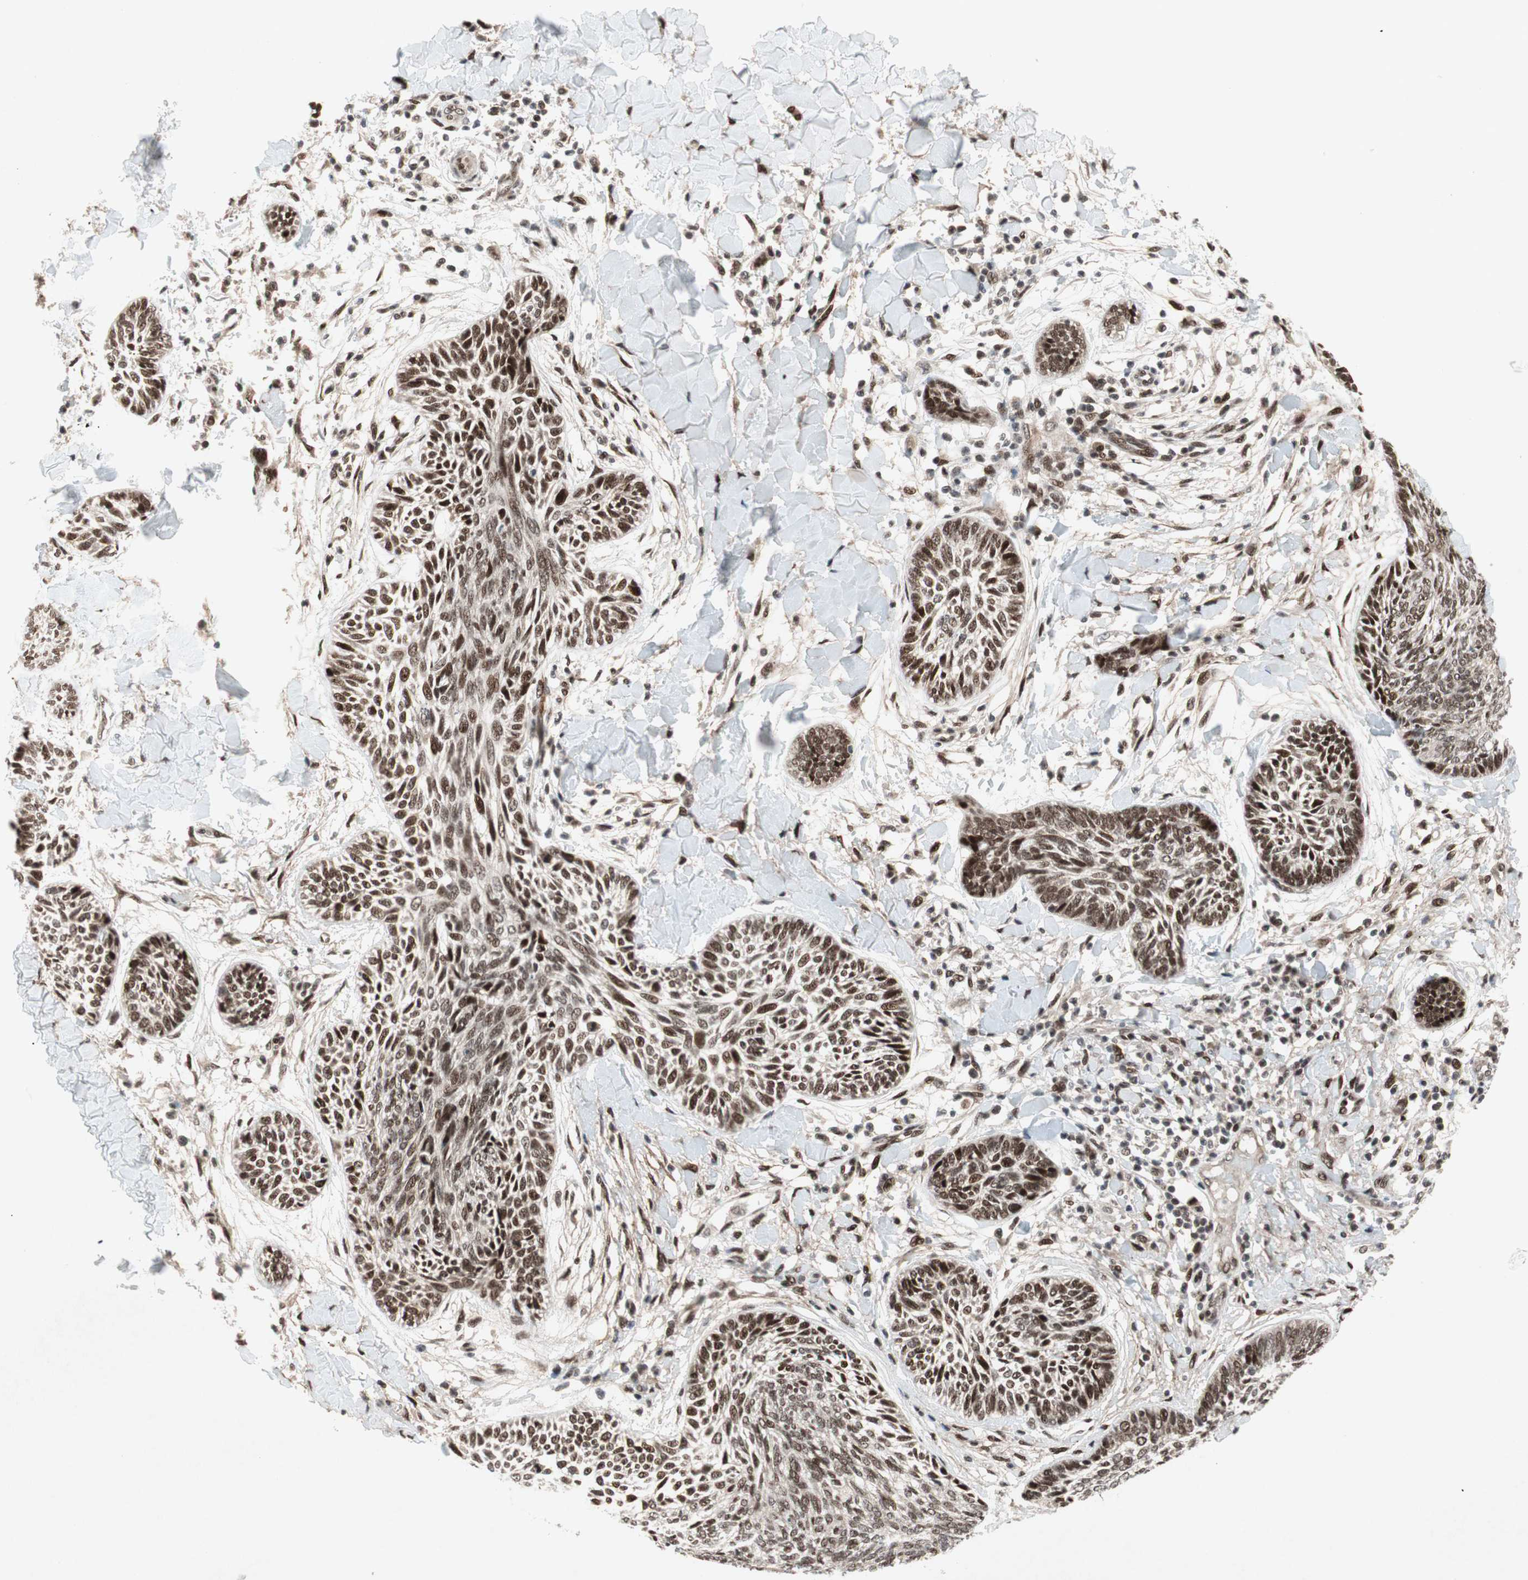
{"staining": {"intensity": "strong", "quantity": ">75%", "location": "nuclear"}, "tissue": "skin cancer", "cell_type": "Tumor cells", "image_type": "cancer", "snomed": [{"axis": "morphology", "description": "Papilloma, NOS"}, {"axis": "morphology", "description": "Basal cell carcinoma"}, {"axis": "topography", "description": "Skin"}], "caption": "Immunohistochemistry (IHC) staining of skin papilloma, which demonstrates high levels of strong nuclear staining in about >75% of tumor cells indicating strong nuclear protein positivity. The staining was performed using DAB (brown) for protein detection and nuclei were counterstained in hematoxylin (blue).", "gene": "TCF12", "patient": {"sex": "male", "age": 87}}